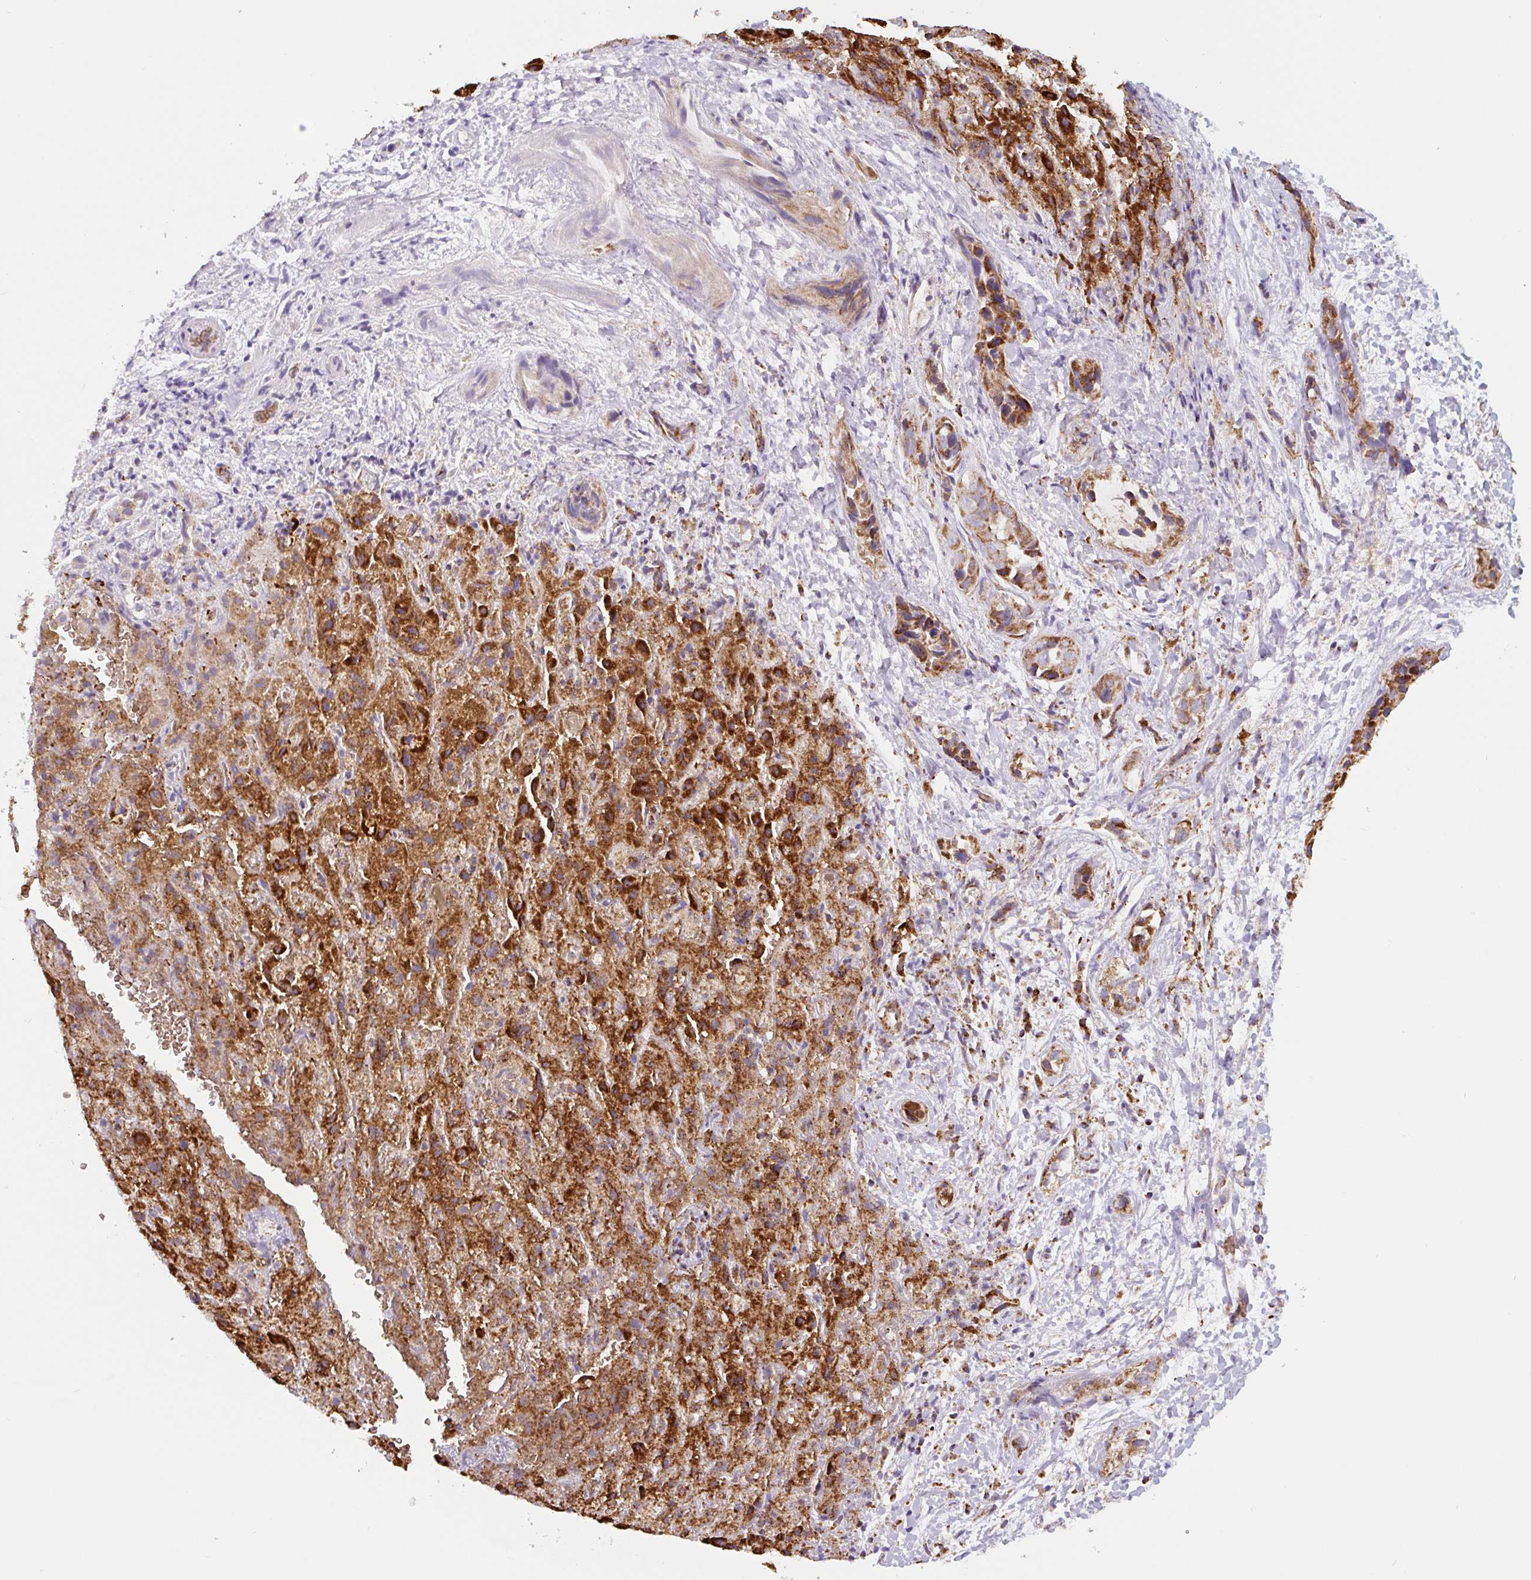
{"staining": {"intensity": "strong", "quantity": ">75%", "location": "cytoplasmic/membranous"}, "tissue": "liver cancer", "cell_type": "Tumor cells", "image_type": "cancer", "snomed": [{"axis": "morphology", "description": "Cholangiocarcinoma"}, {"axis": "topography", "description": "Liver"}], "caption": "Cholangiocarcinoma (liver) was stained to show a protein in brown. There is high levels of strong cytoplasmic/membranous positivity in about >75% of tumor cells.", "gene": "MT-CO2", "patient": {"sex": "female", "age": 52}}